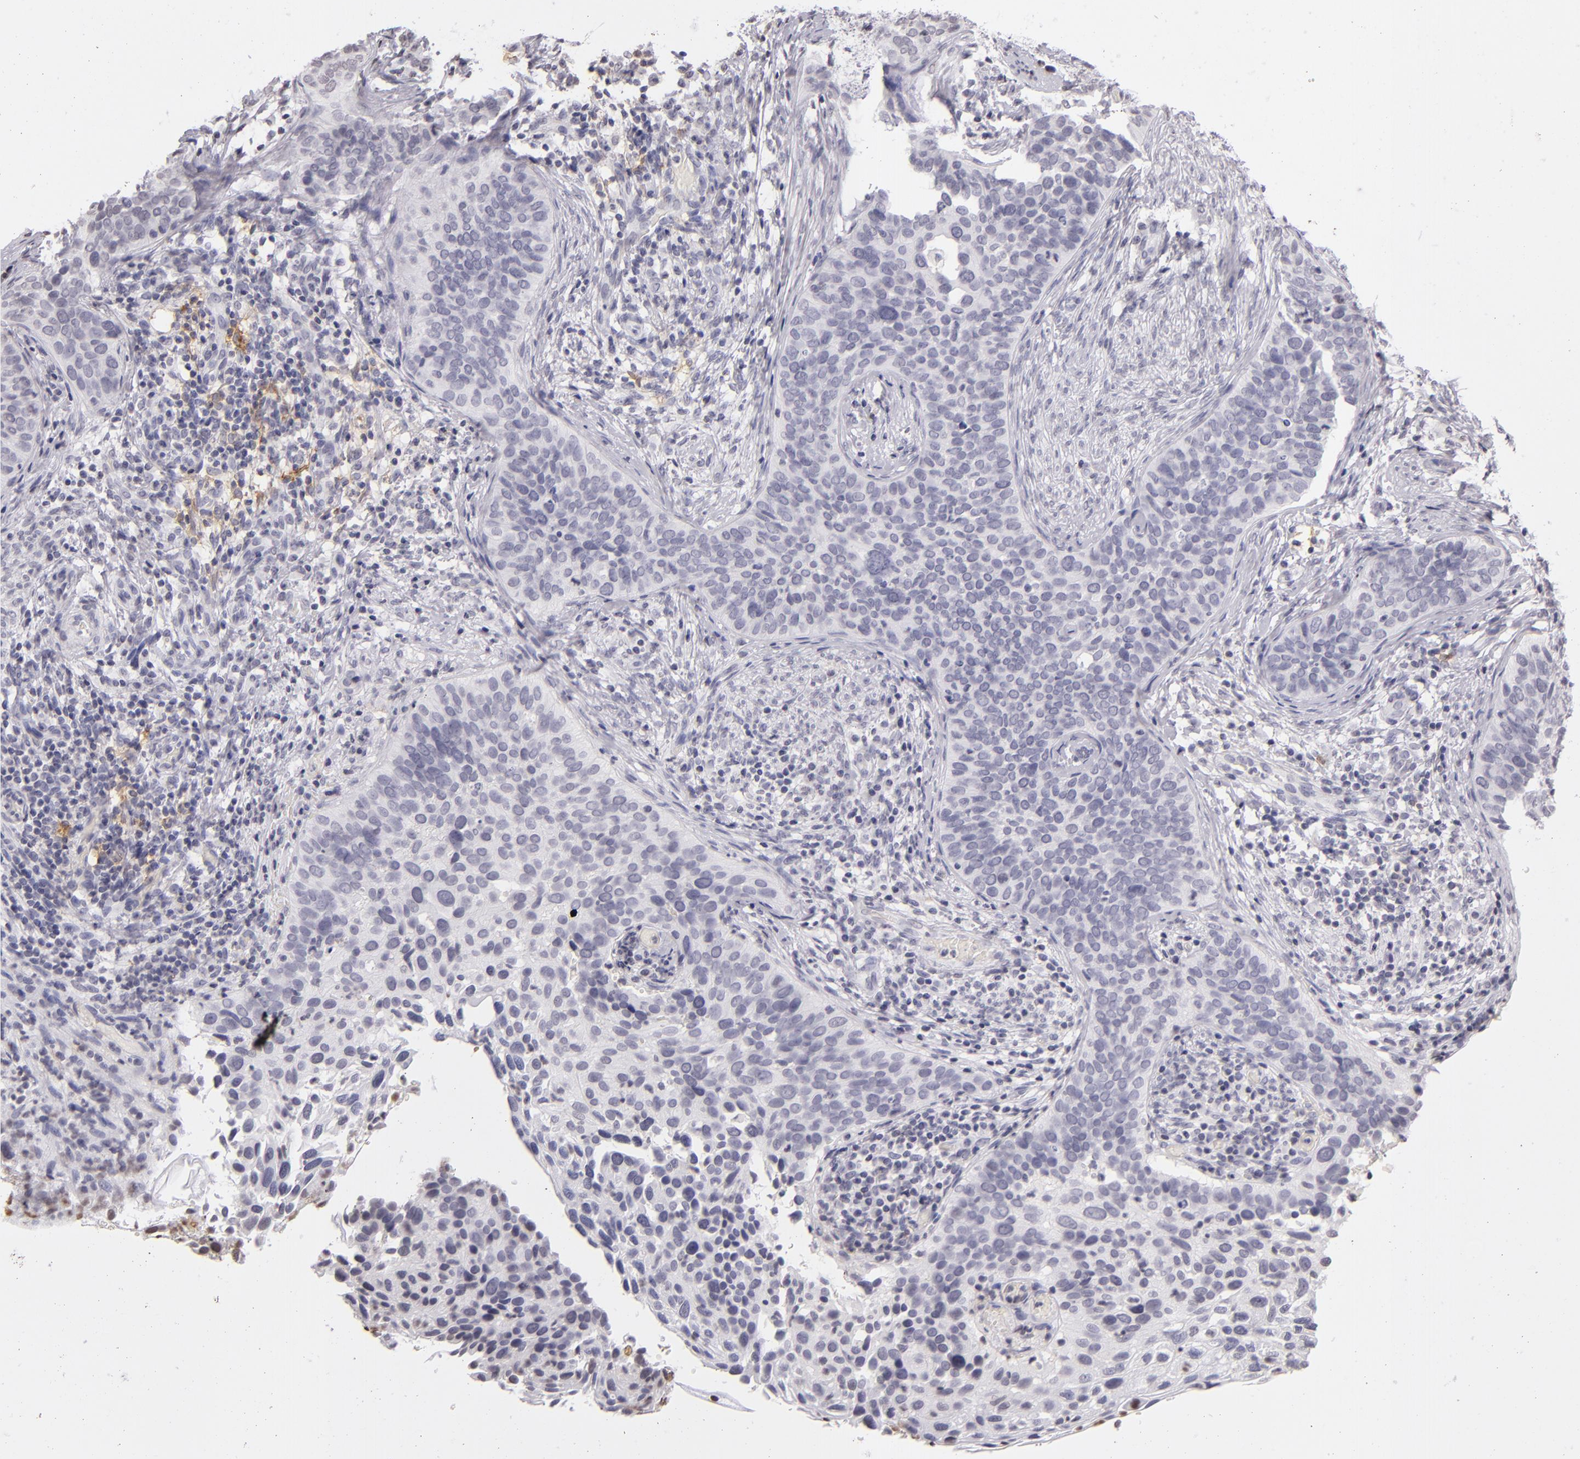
{"staining": {"intensity": "negative", "quantity": "none", "location": "none"}, "tissue": "cervical cancer", "cell_type": "Tumor cells", "image_type": "cancer", "snomed": [{"axis": "morphology", "description": "Squamous cell carcinoma, NOS"}, {"axis": "topography", "description": "Cervix"}], "caption": "This is a histopathology image of immunohistochemistry staining of cervical cancer (squamous cell carcinoma), which shows no staining in tumor cells.", "gene": "CD40", "patient": {"sex": "female", "age": 31}}